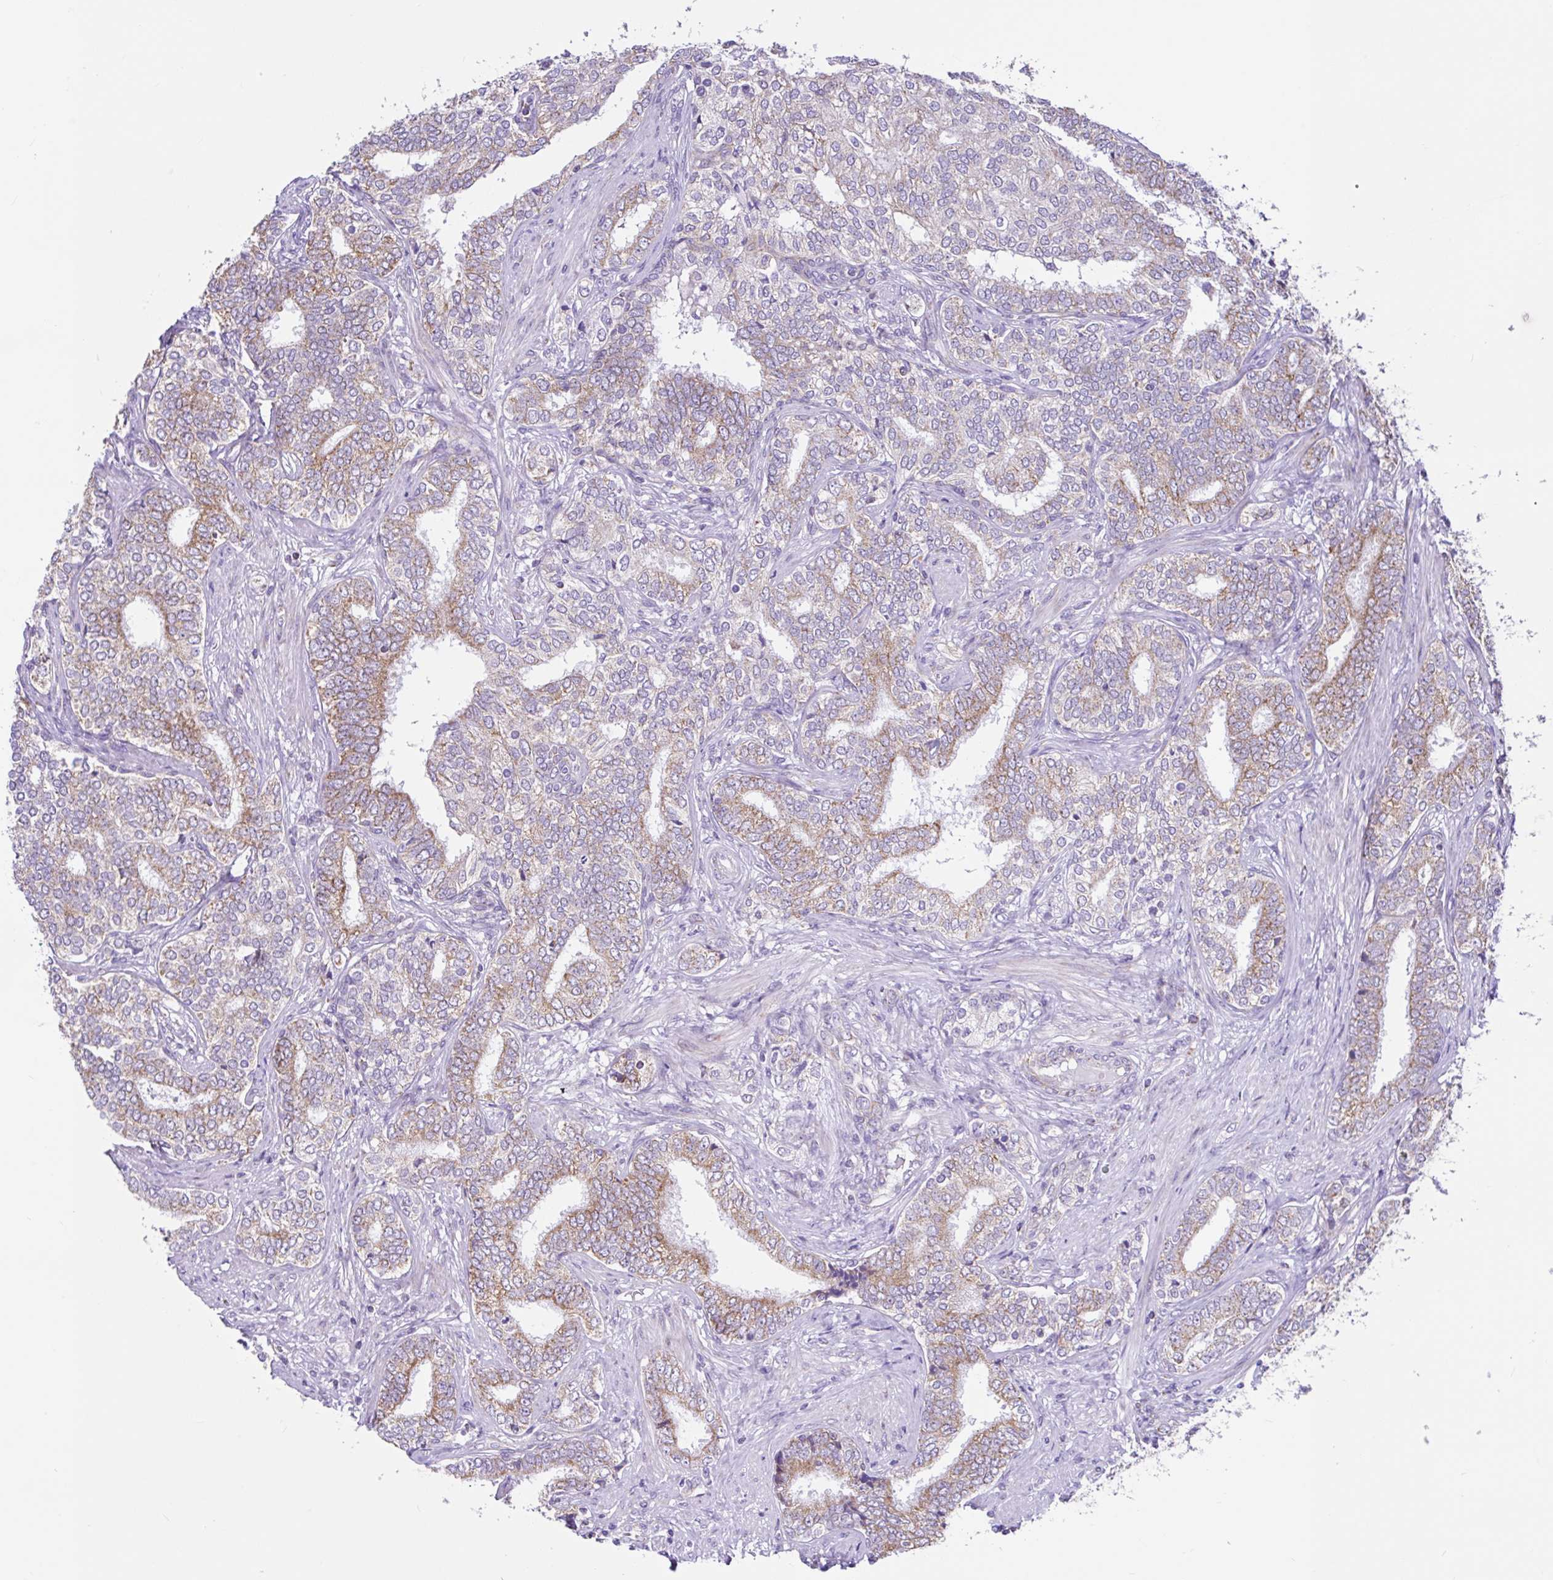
{"staining": {"intensity": "moderate", "quantity": ">75%", "location": "cytoplasmic/membranous"}, "tissue": "prostate cancer", "cell_type": "Tumor cells", "image_type": "cancer", "snomed": [{"axis": "morphology", "description": "Adenocarcinoma, High grade"}, {"axis": "topography", "description": "Prostate"}], "caption": "Moderate cytoplasmic/membranous expression is identified in approximately >75% of tumor cells in prostate cancer. The protein is stained brown, and the nuclei are stained in blue (DAB (3,3'-diaminobenzidine) IHC with brightfield microscopy, high magnification).", "gene": "NDUFS2", "patient": {"sex": "male", "age": 72}}